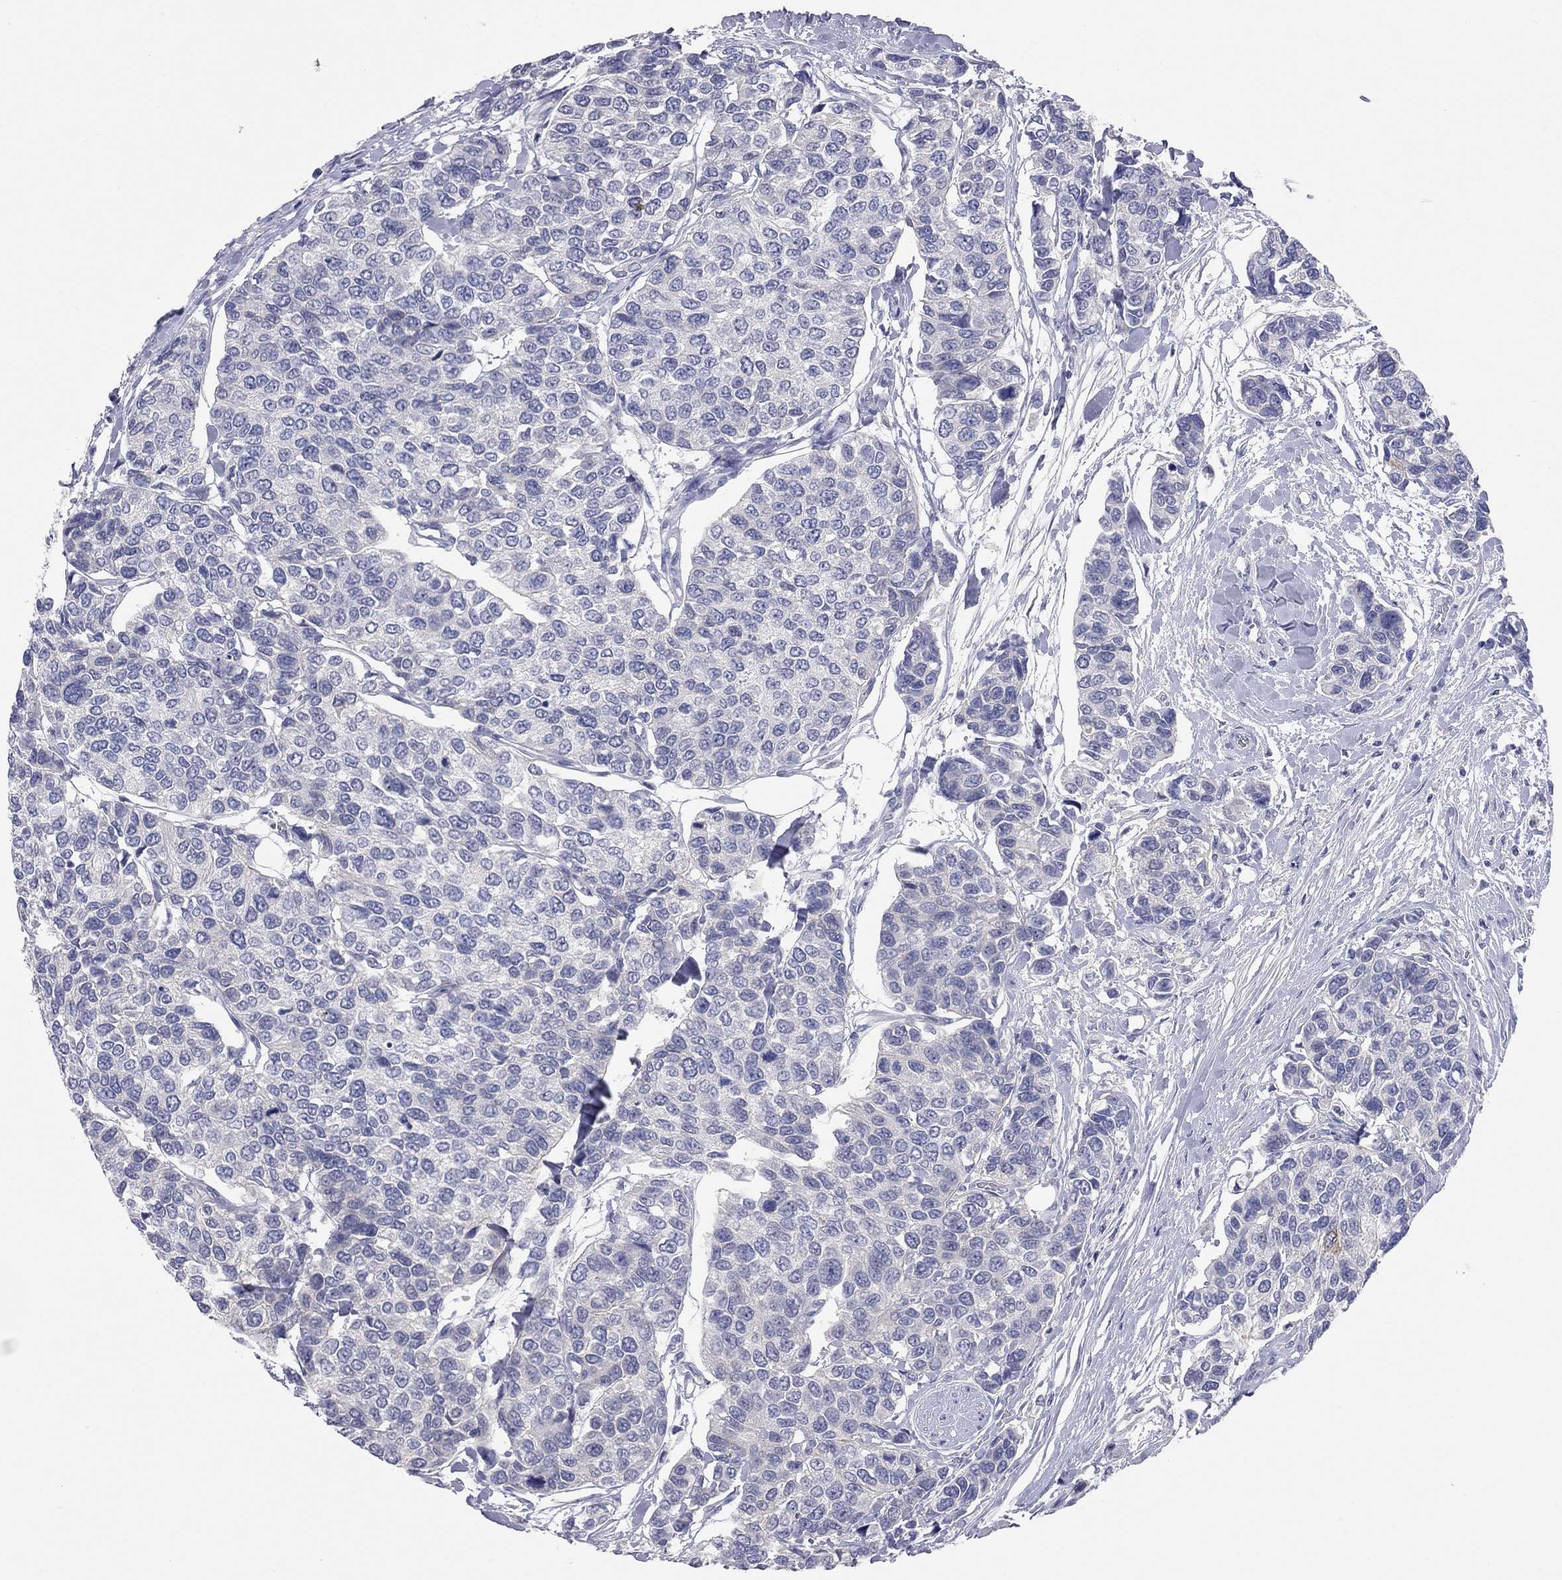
{"staining": {"intensity": "negative", "quantity": "none", "location": "none"}, "tissue": "urothelial cancer", "cell_type": "Tumor cells", "image_type": "cancer", "snomed": [{"axis": "morphology", "description": "Urothelial carcinoma, High grade"}, {"axis": "topography", "description": "Urinary bladder"}], "caption": "Human high-grade urothelial carcinoma stained for a protein using IHC demonstrates no expression in tumor cells.", "gene": "KCNB1", "patient": {"sex": "male", "age": 77}}